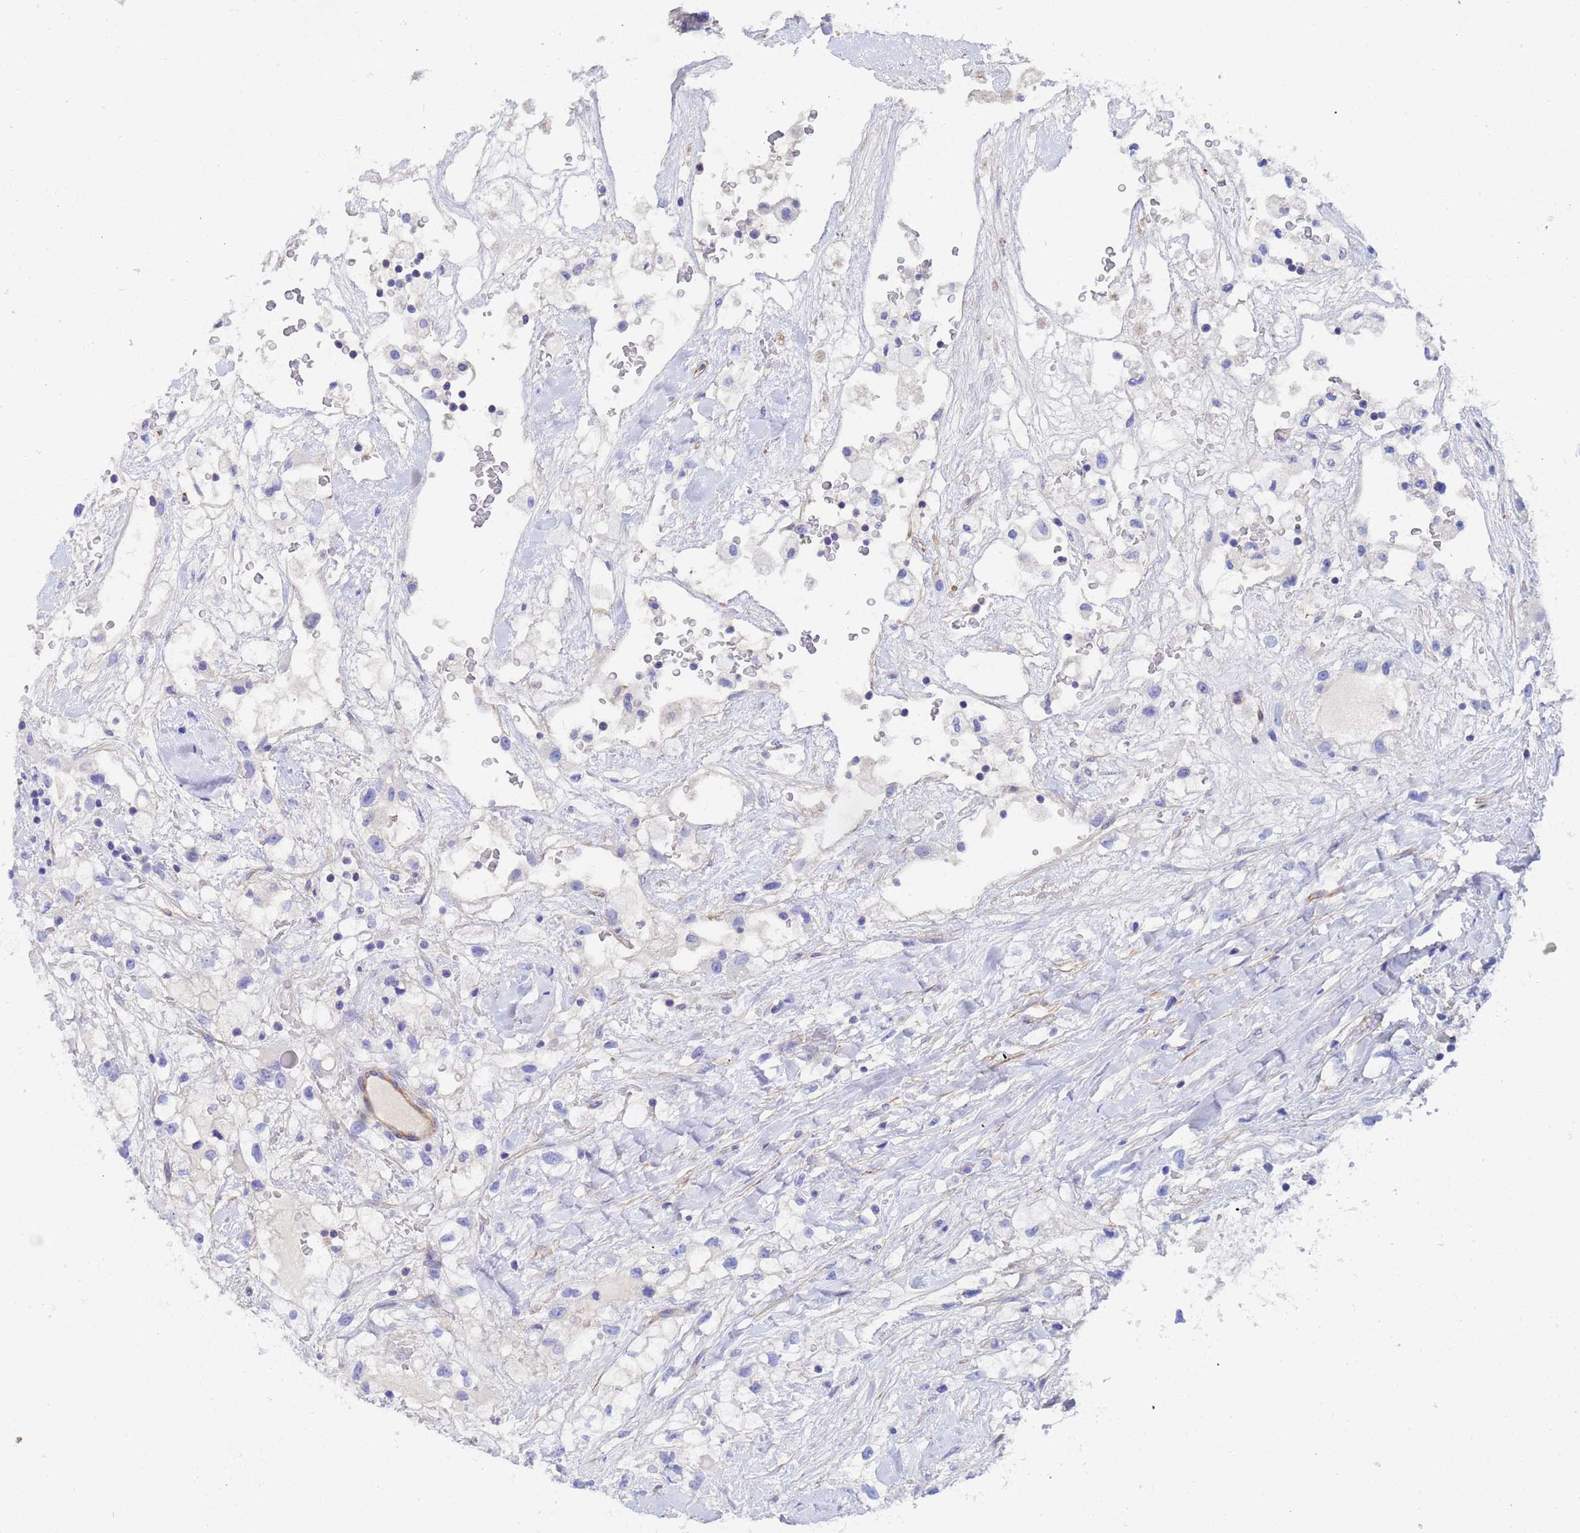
{"staining": {"intensity": "negative", "quantity": "none", "location": "none"}, "tissue": "renal cancer", "cell_type": "Tumor cells", "image_type": "cancer", "snomed": [{"axis": "morphology", "description": "Adenocarcinoma, NOS"}, {"axis": "topography", "description": "Kidney"}], "caption": "DAB immunohistochemical staining of human adenocarcinoma (renal) reveals no significant staining in tumor cells. (Brightfield microscopy of DAB (3,3'-diaminobenzidine) immunohistochemistry at high magnification).", "gene": "CST4", "patient": {"sex": "male", "age": 59}}